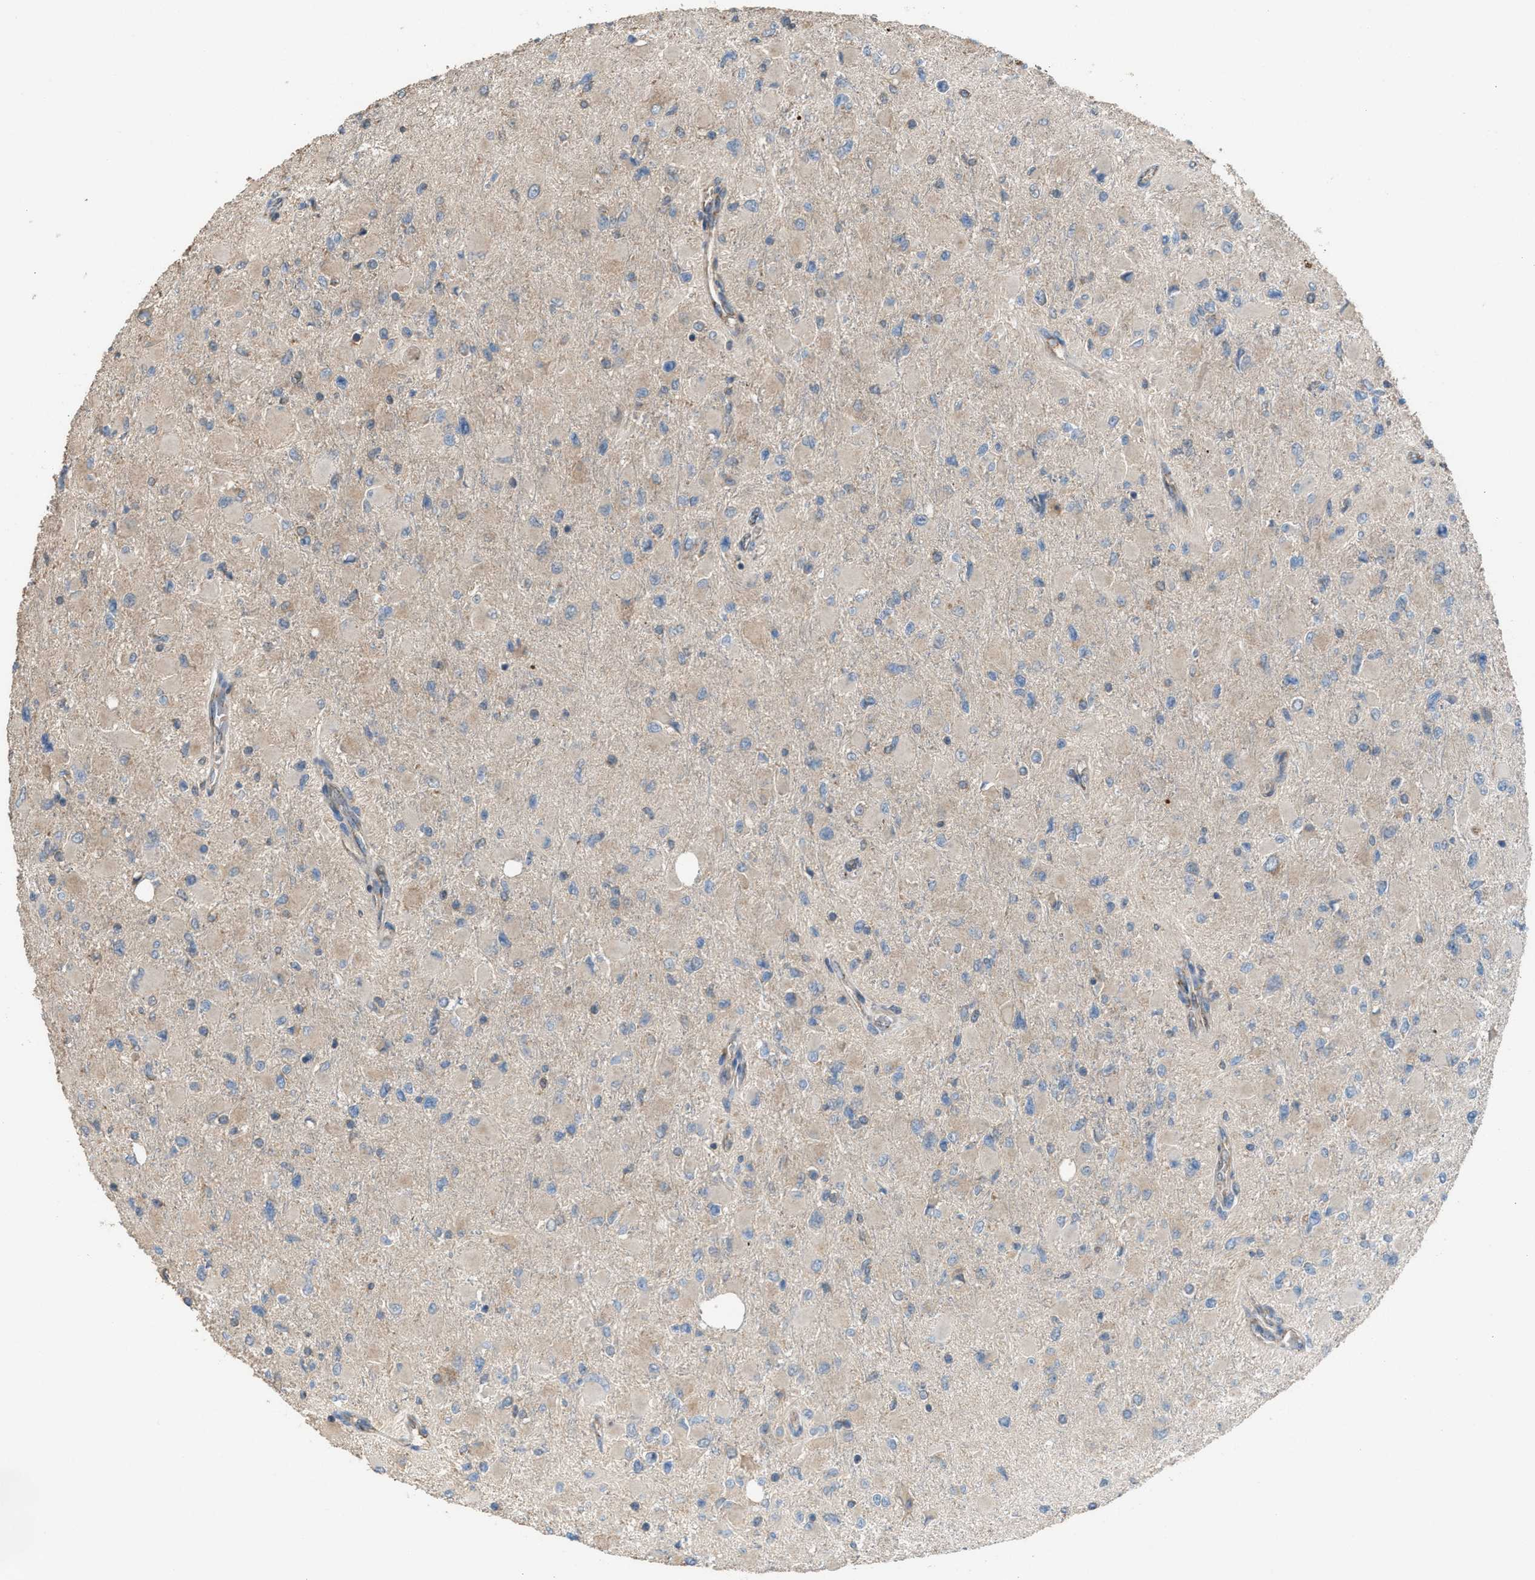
{"staining": {"intensity": "weak", "quantity": "<25%", "location": "cytoplasmic/membranous"}, "tissue": "glioma", "cell_type": "Tumor cells", "image_type": "cancer", "snomed": [{"axis": "morphology", "description": "Glioma, malignant, High grade"}, {"axis": "topography", "description": "Cerebral cortex"}], "caption": "Protein analysis of high-grade glioma (malignant) reveals no significant expression in tumor cells.", "gene": "TPK1", "patient": {"sex": "female", "age": 36}}